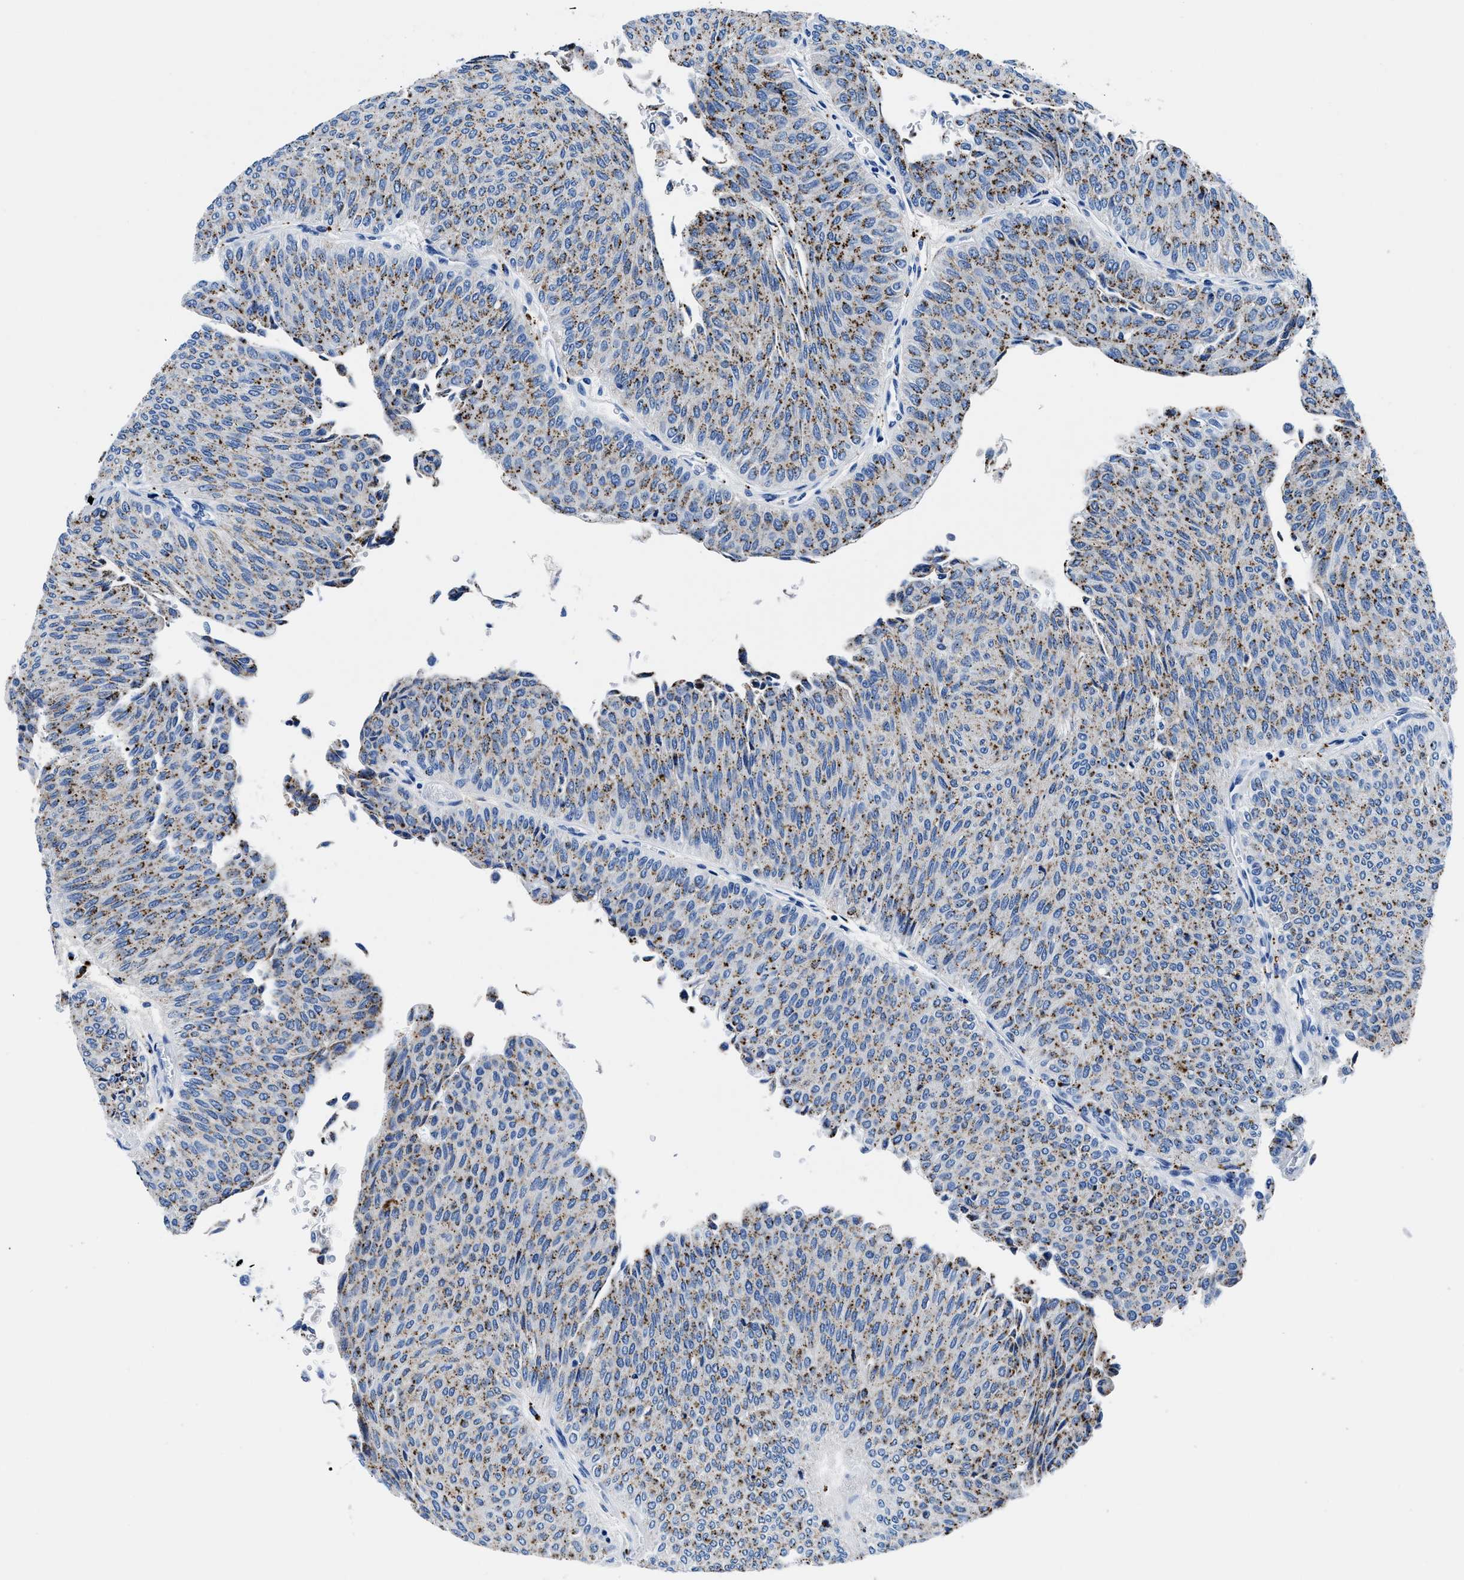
{"staining": {"intensity": "moderate", "quantity": ">75%", "location": "cytoplasmic/membranous"}, "tissue": "urothelial cancer", "cell_type": "Tumor cells", "image_type": "cancer", "snomed": [{"axis": "morphology", "description": "Urothelial carcinoma, Low grade"}, {"axis": "topography", "description": "Urinary bladder"}], "caption": "High-power microscopy captured an IHC histopathology image of urothelial cancer, revealing moderate cytoplasmic/membranous positivity in about >75% of tumor cells. (DAB (3,3'-diaminobenzidine) IHC, brown staining for protein, blue staining for nuclei).", "gene": "OR14K1", "patient": {"sex": "male", "age": 78}}